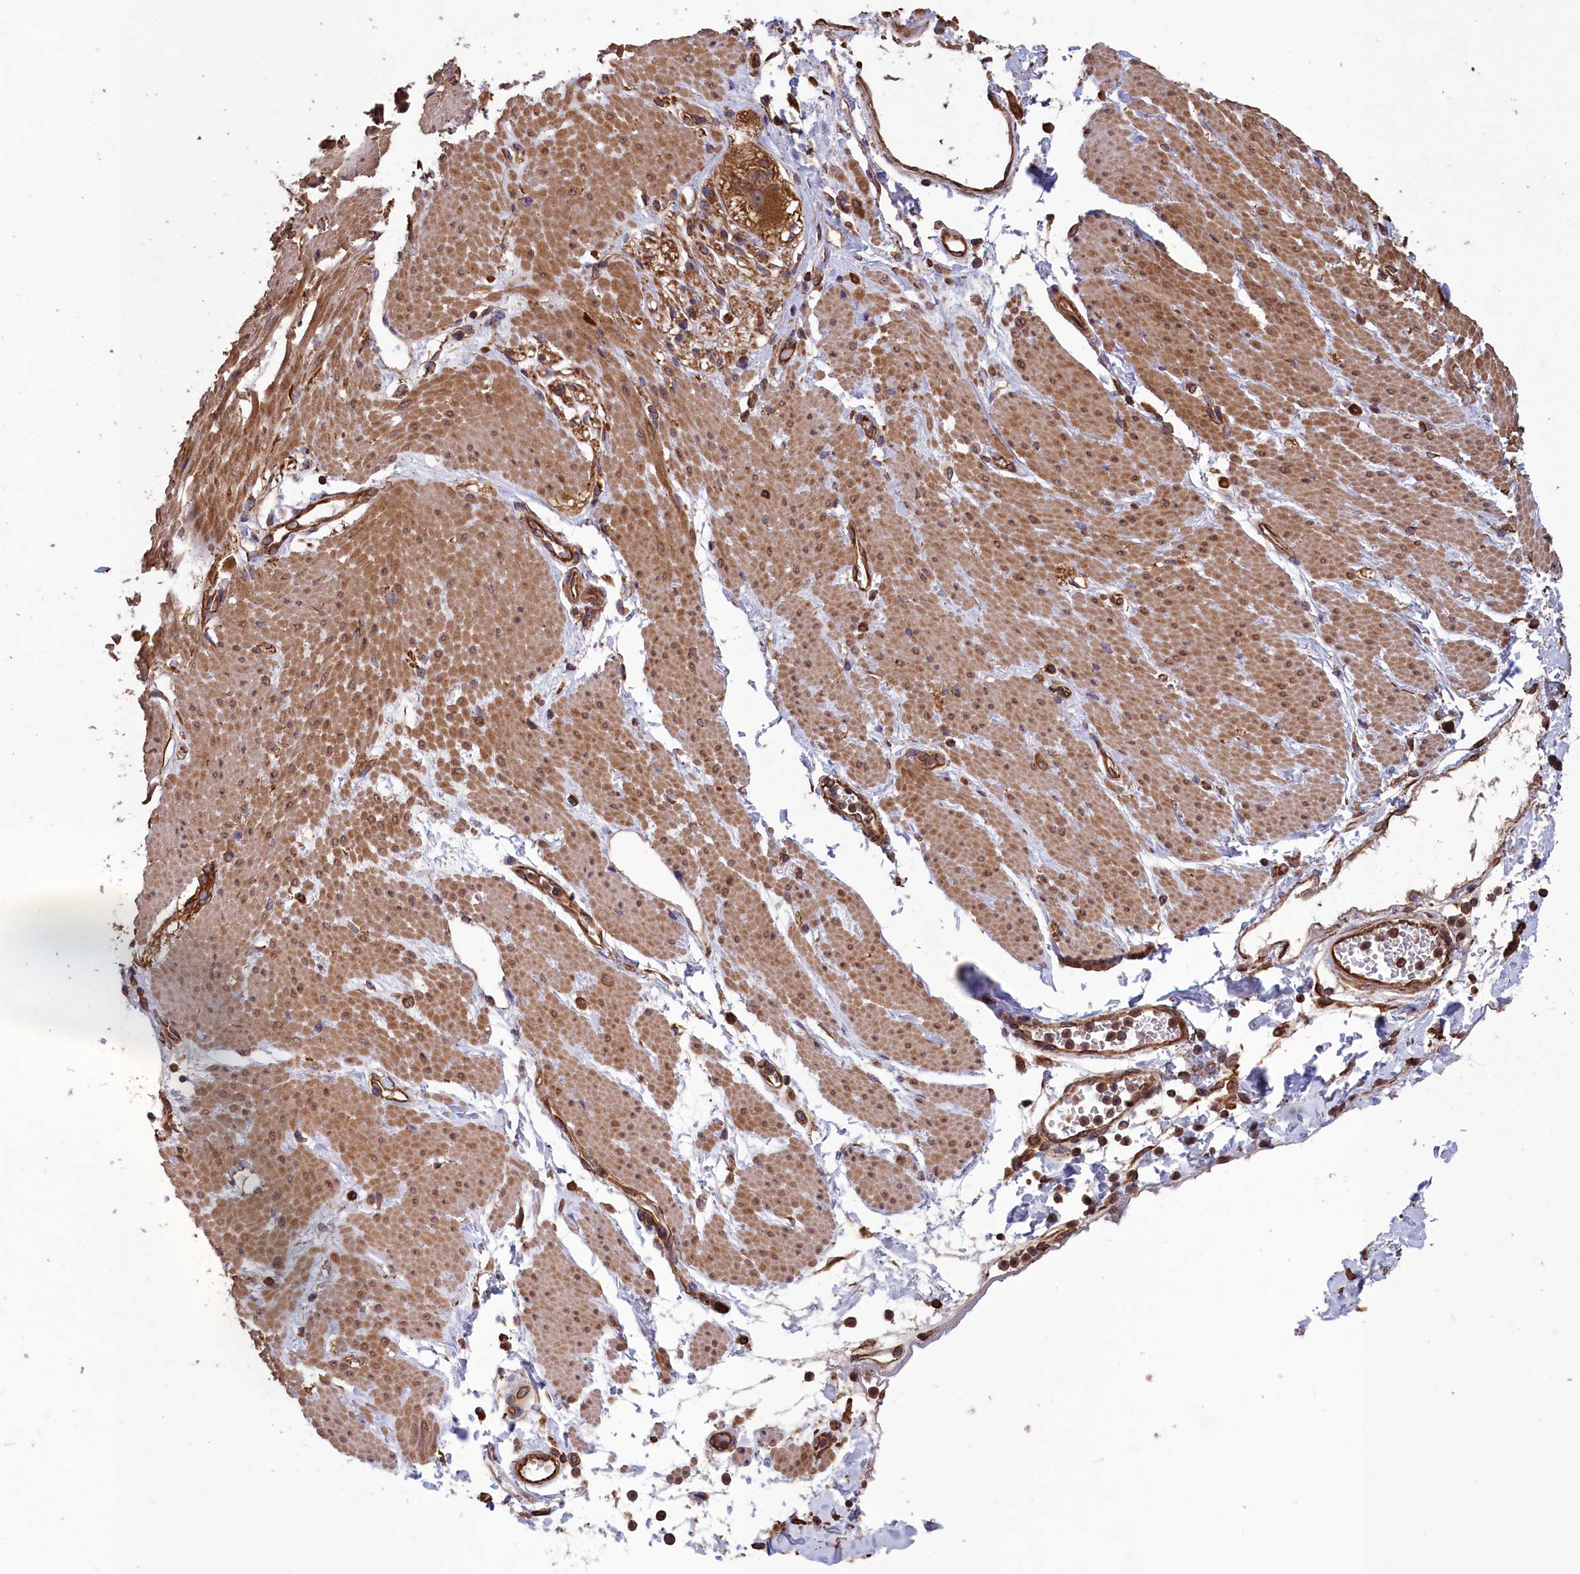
{"staining": {"intensity": "strong", "quantity": ">75%", "location": "cytoplasmic/membranous"}, "tissue": "soft tissue", "cell_type": "Fibroblasts", "image_type": "normal", "snomed": [{"axis": "morphology", "description": "Normal tissue, NOS"}, {"axis": "morphology", "description": "Adenocarcinoma, NOS"}, {"axis": "topography", "description": "Duodenum"}, {"axis": "topography", "description": "Peripheral nerve tissue"}], "caption": "Protein expression analysis of unremarkable soft tissue reveals strong cytoplasmic/membranous expression in about >75% of fibroblasts.", "gene": "DAPK3", "patient": {"sex": "female", "age": 60}}